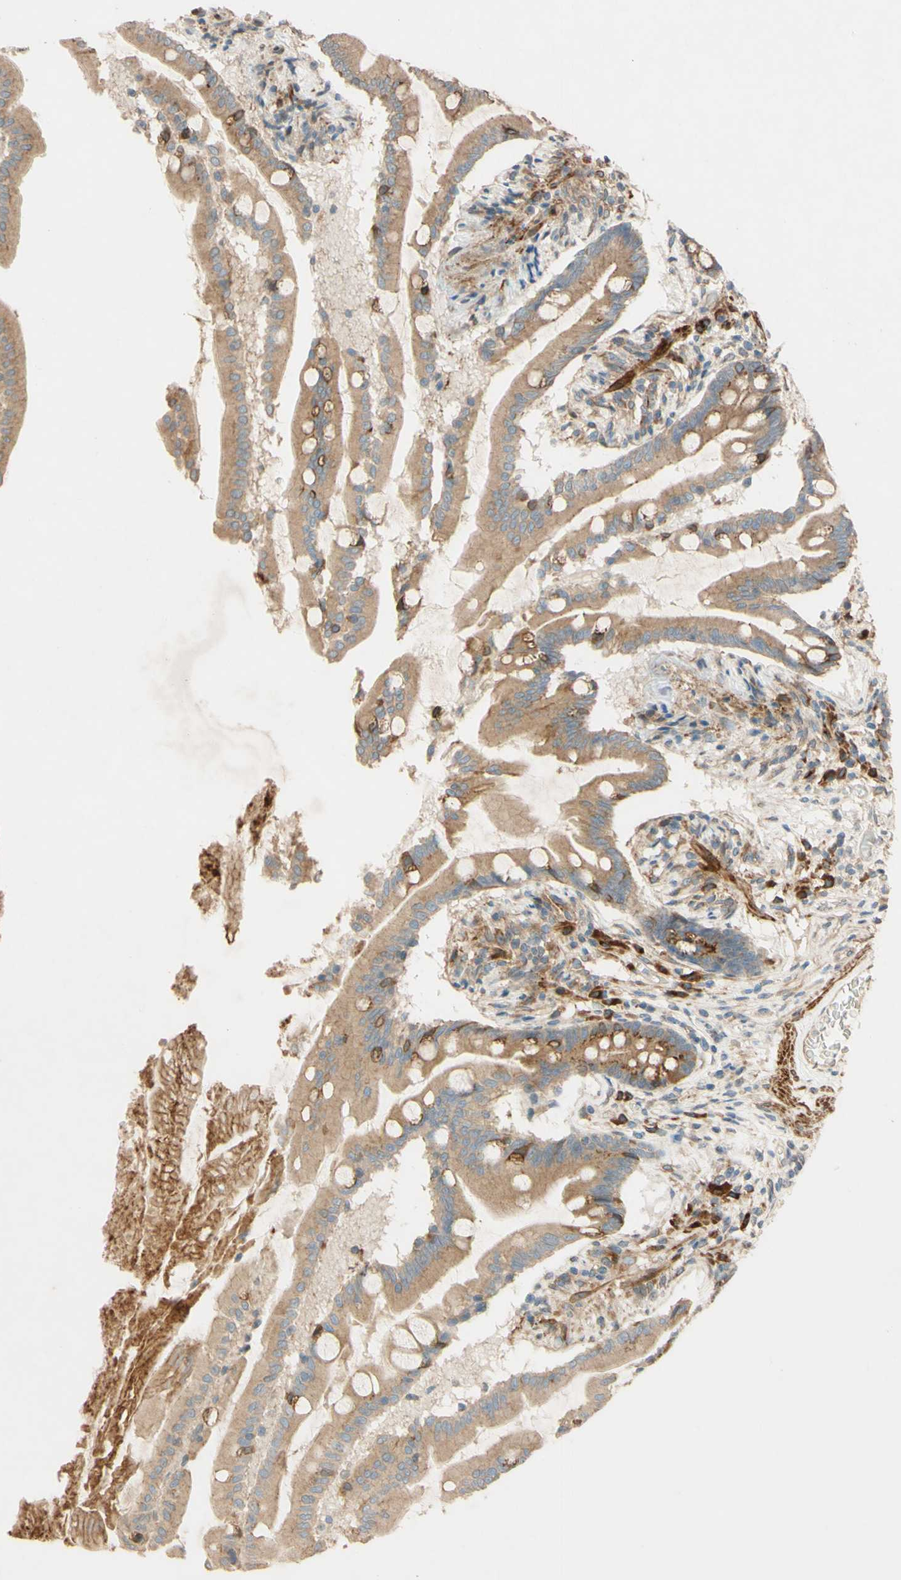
{"staining": {"intensity": "strong", "quantity": "<25%", "location": "cytoplasmic/membranous"}, "tissue": "small intestine", "cell_type": "Glandular cells", "image_type": "normal", "snomed": [{"axis": "morphology", "description": "Normal tissue, NOS"}, {"axis": "topography", "description": "Small intestine"}], "caption": "This is a photomicrograph of immunohistochemistry staining of normal small intestine, which shows strong staining in the cytoplasmic/membranous of glandular cells.", "gene": "PTPRU", "patient": {"sex": "female", "age": 56}}